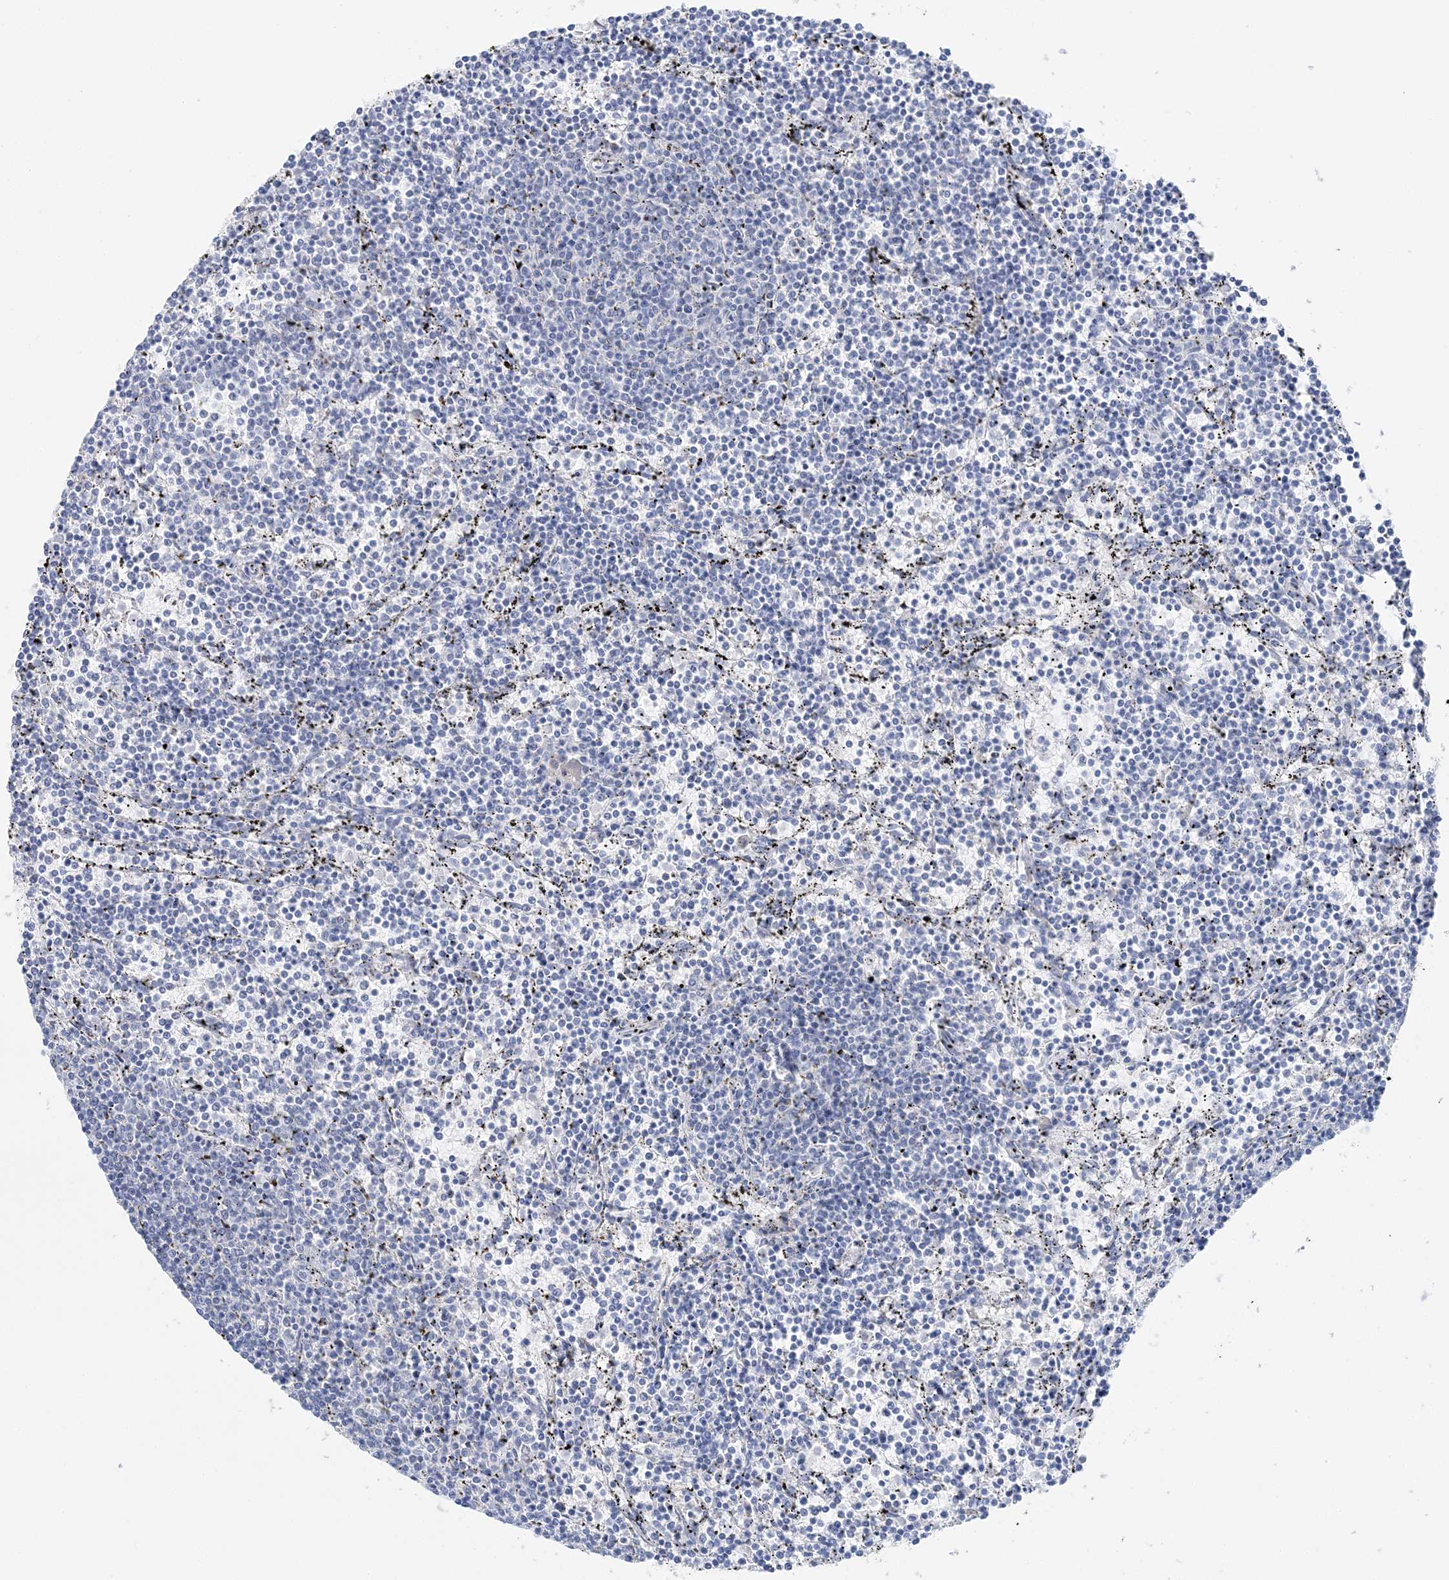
{"staining": {"intensity": "negative", "quantity": "none", "location": "none"}, "tissue": "lymphoma", "cell_type": "Tumor cells", "image_type": "cancer", "snomed": [{"axis": "morphology", "description": "Malignant lymphoma, non-Hodgkin's type, Low grade"}, {"axis": "topography", "description": "Spleen"}], "caption": "Photomicrograph shows no protein staining in tumor cells of lymphoma tissue.", "gene": "SLC5A6", "patient": {"sex": "female", "age": 50}}